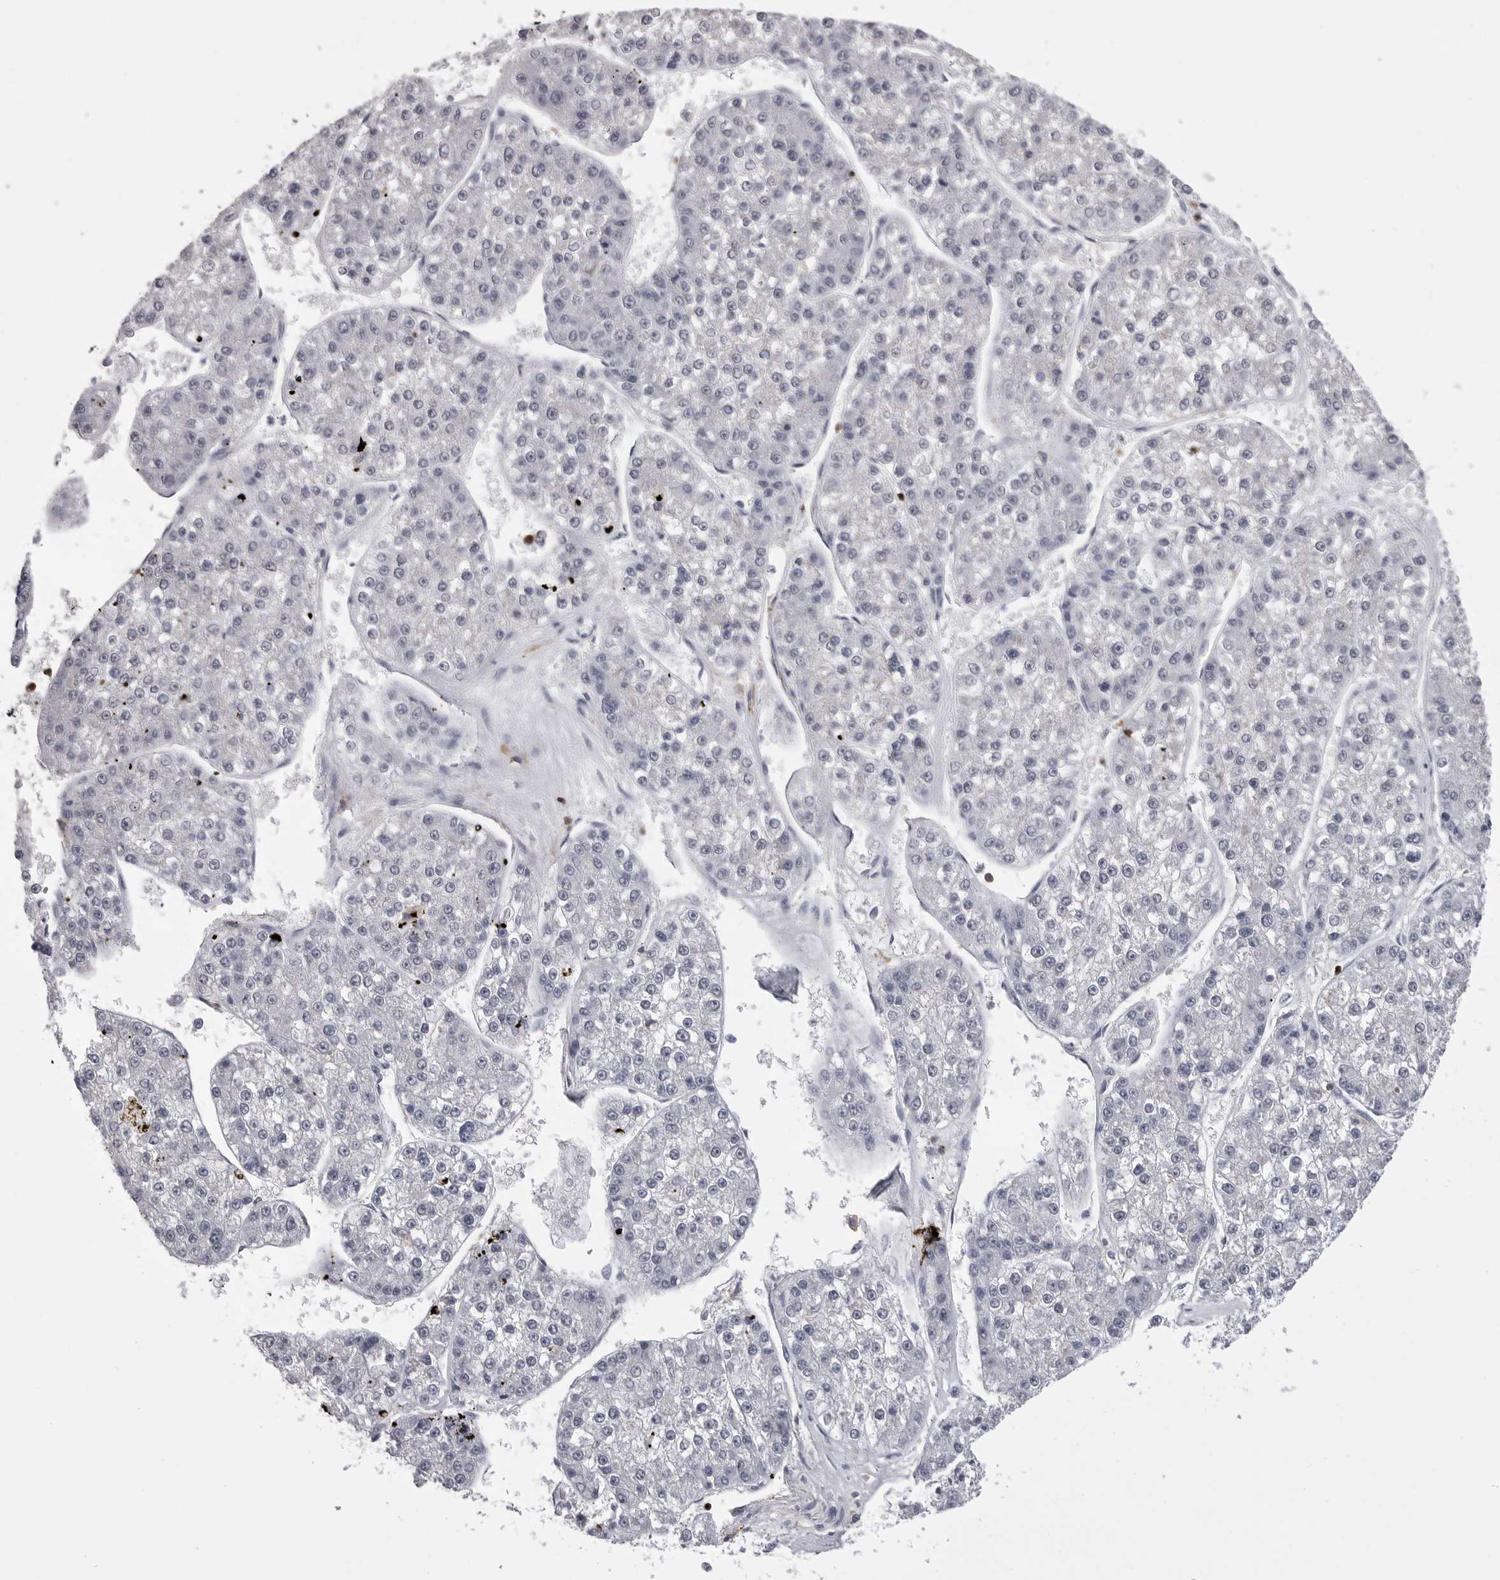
{"staining": {"intensity": "negative", "quantity": "none", "location": "none"}, "tissue": "liver cancer", "cell_type": "Tumor cells", "image_type": "cancer", "snomed": [{"axis": "morphology", "description": "Carcinoma, Hepatocellular, NOS"}, {"axis": "topography", "description": "Liver"}], "caption": "Histopathology image shows no significant protein staining in tumor cells of liver hepatocellular carcinoma. (Stains: DAB (3,3'-diaminobenzidine) immunohistochemistry with hematoxylin counter stain, Microscopy: brightfield microscopy at high magnification).", "gene": "ITGAL", "patient": {"sex": "female", "age": 73}}